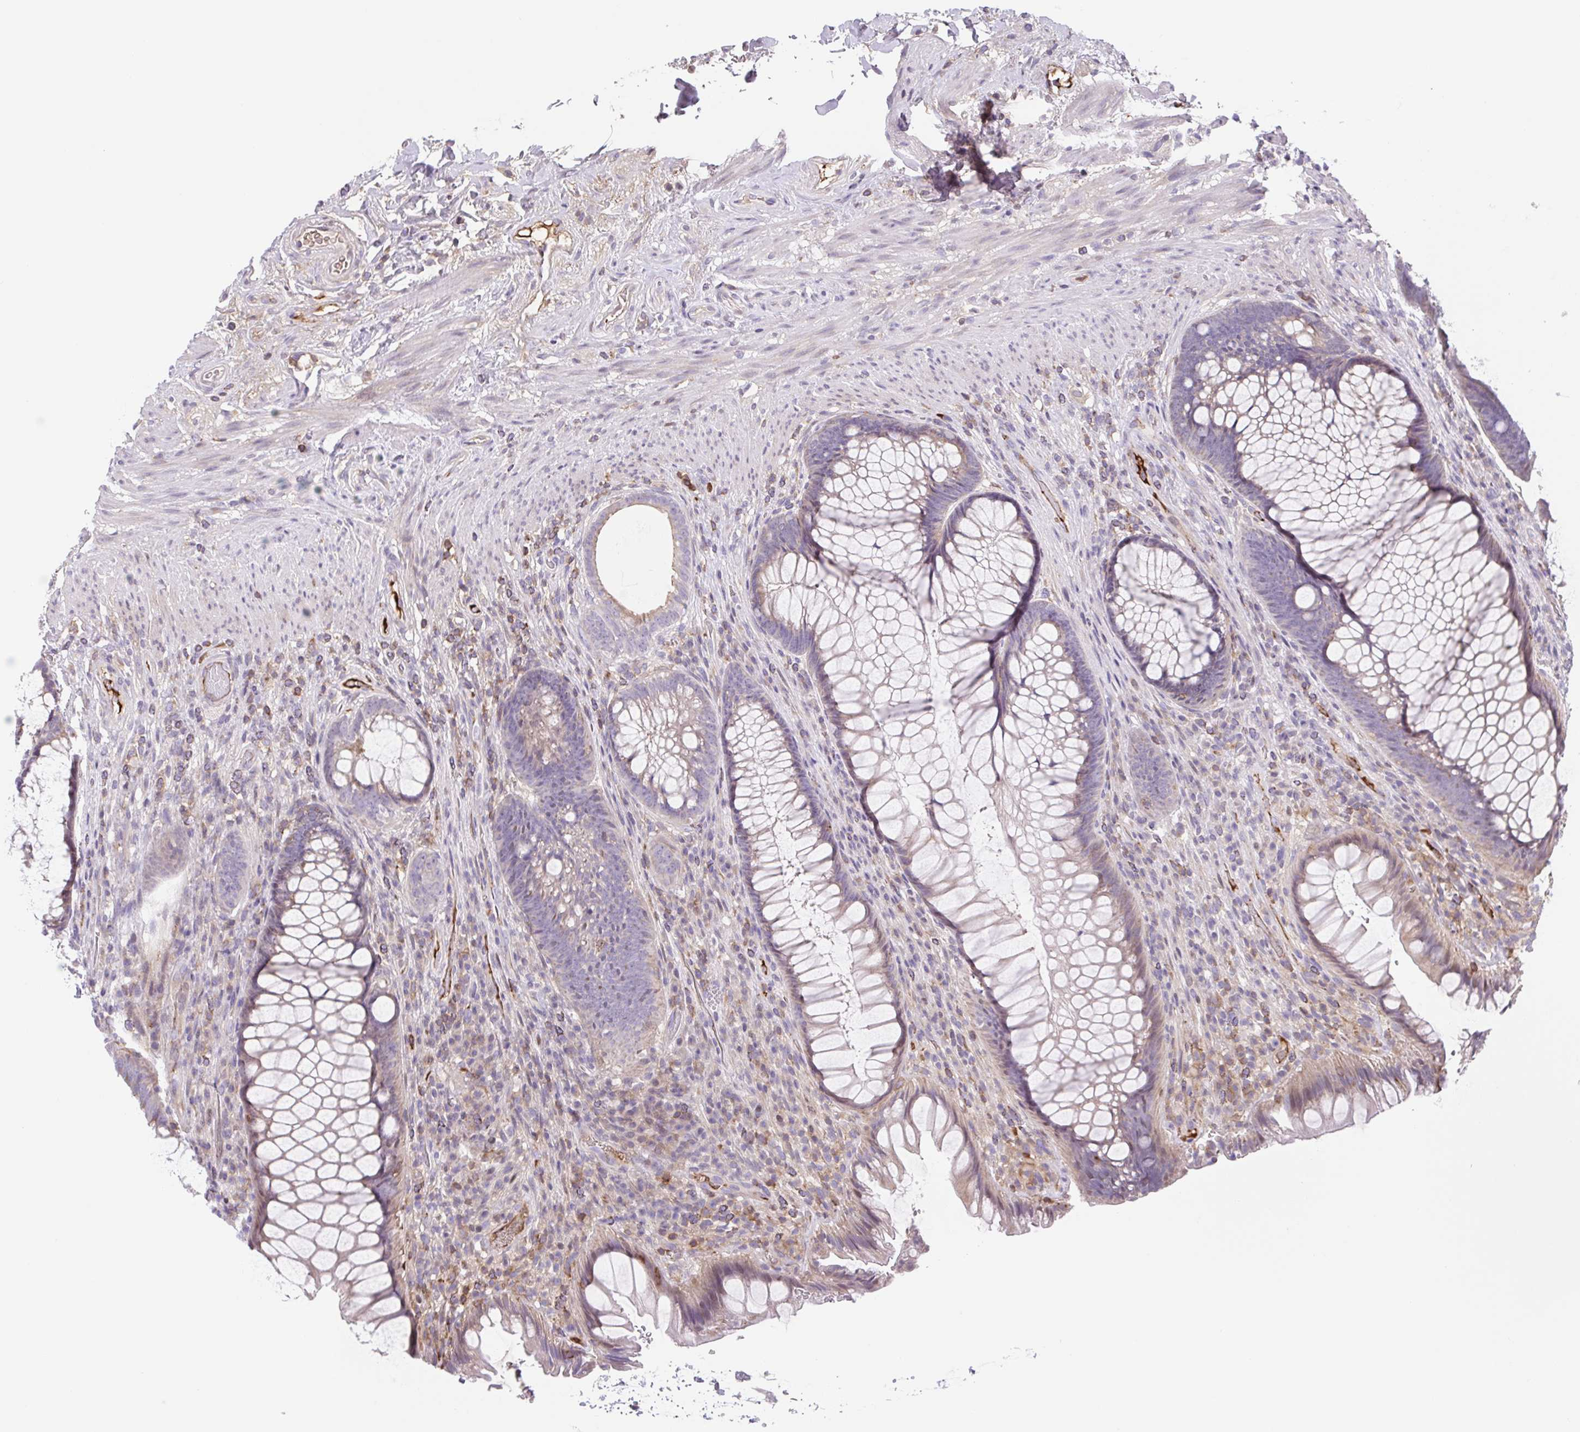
{"staining": {"intensity": "weak", "quantity": "<25%", "location": "cytoplasmic/membranous"}, "tissue": "rectum", "cell_type": "Glandular cells", "image_type": "normal", "snomed": [{"axis": "morphology", "description": "Normal tissue, NOS"}, {"axis": "topography", "description": "Smooth muscle"}, {"axis": "topography", "description": "Rectum"}], "caption": "IHC of unremarkable rectum displays no expression in glandular cells. (Immunohistochemistry, brightfield microscopy, high magnification).", "gene": "TPRG1", "patient": {"sex": "male", "age": 53}}